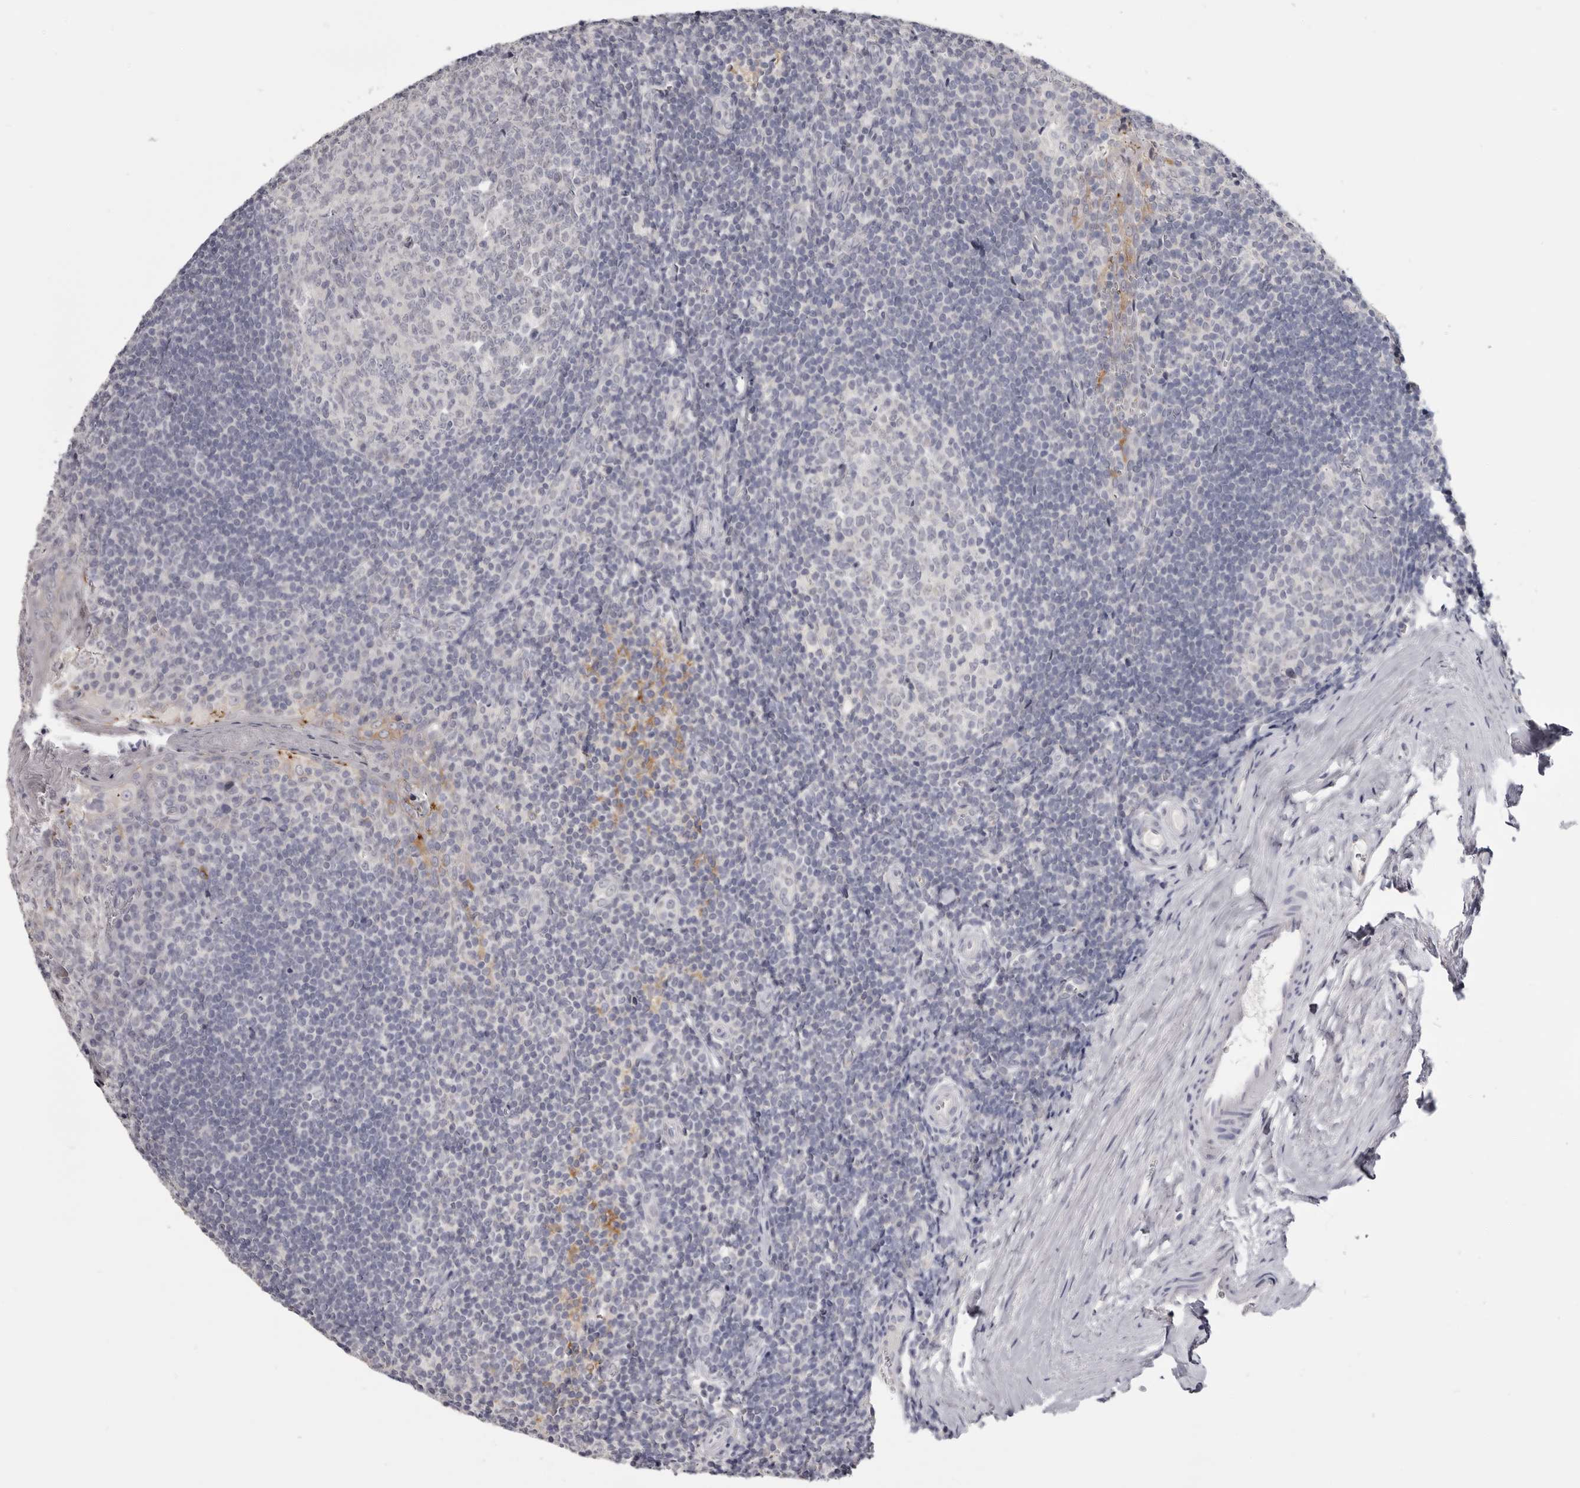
{"staining": {"intensity": "negative", "quantity": "none", "location": "none"}, "tissue": "tonsil", "cell_type": "Germinal center cells", "image_type": "normal", "snomed": [{"axis": "morphology", "description": "Normal tissue, NOS"}, {"axis": "topography", "description": "Tonsil"}], "caption": "This is a photomicrograph of IHC staining of benign tonsil, which shows no positivity in germinal center cells.", "gene": "CGN", "patient": {"sex": "male", "age": 27}}